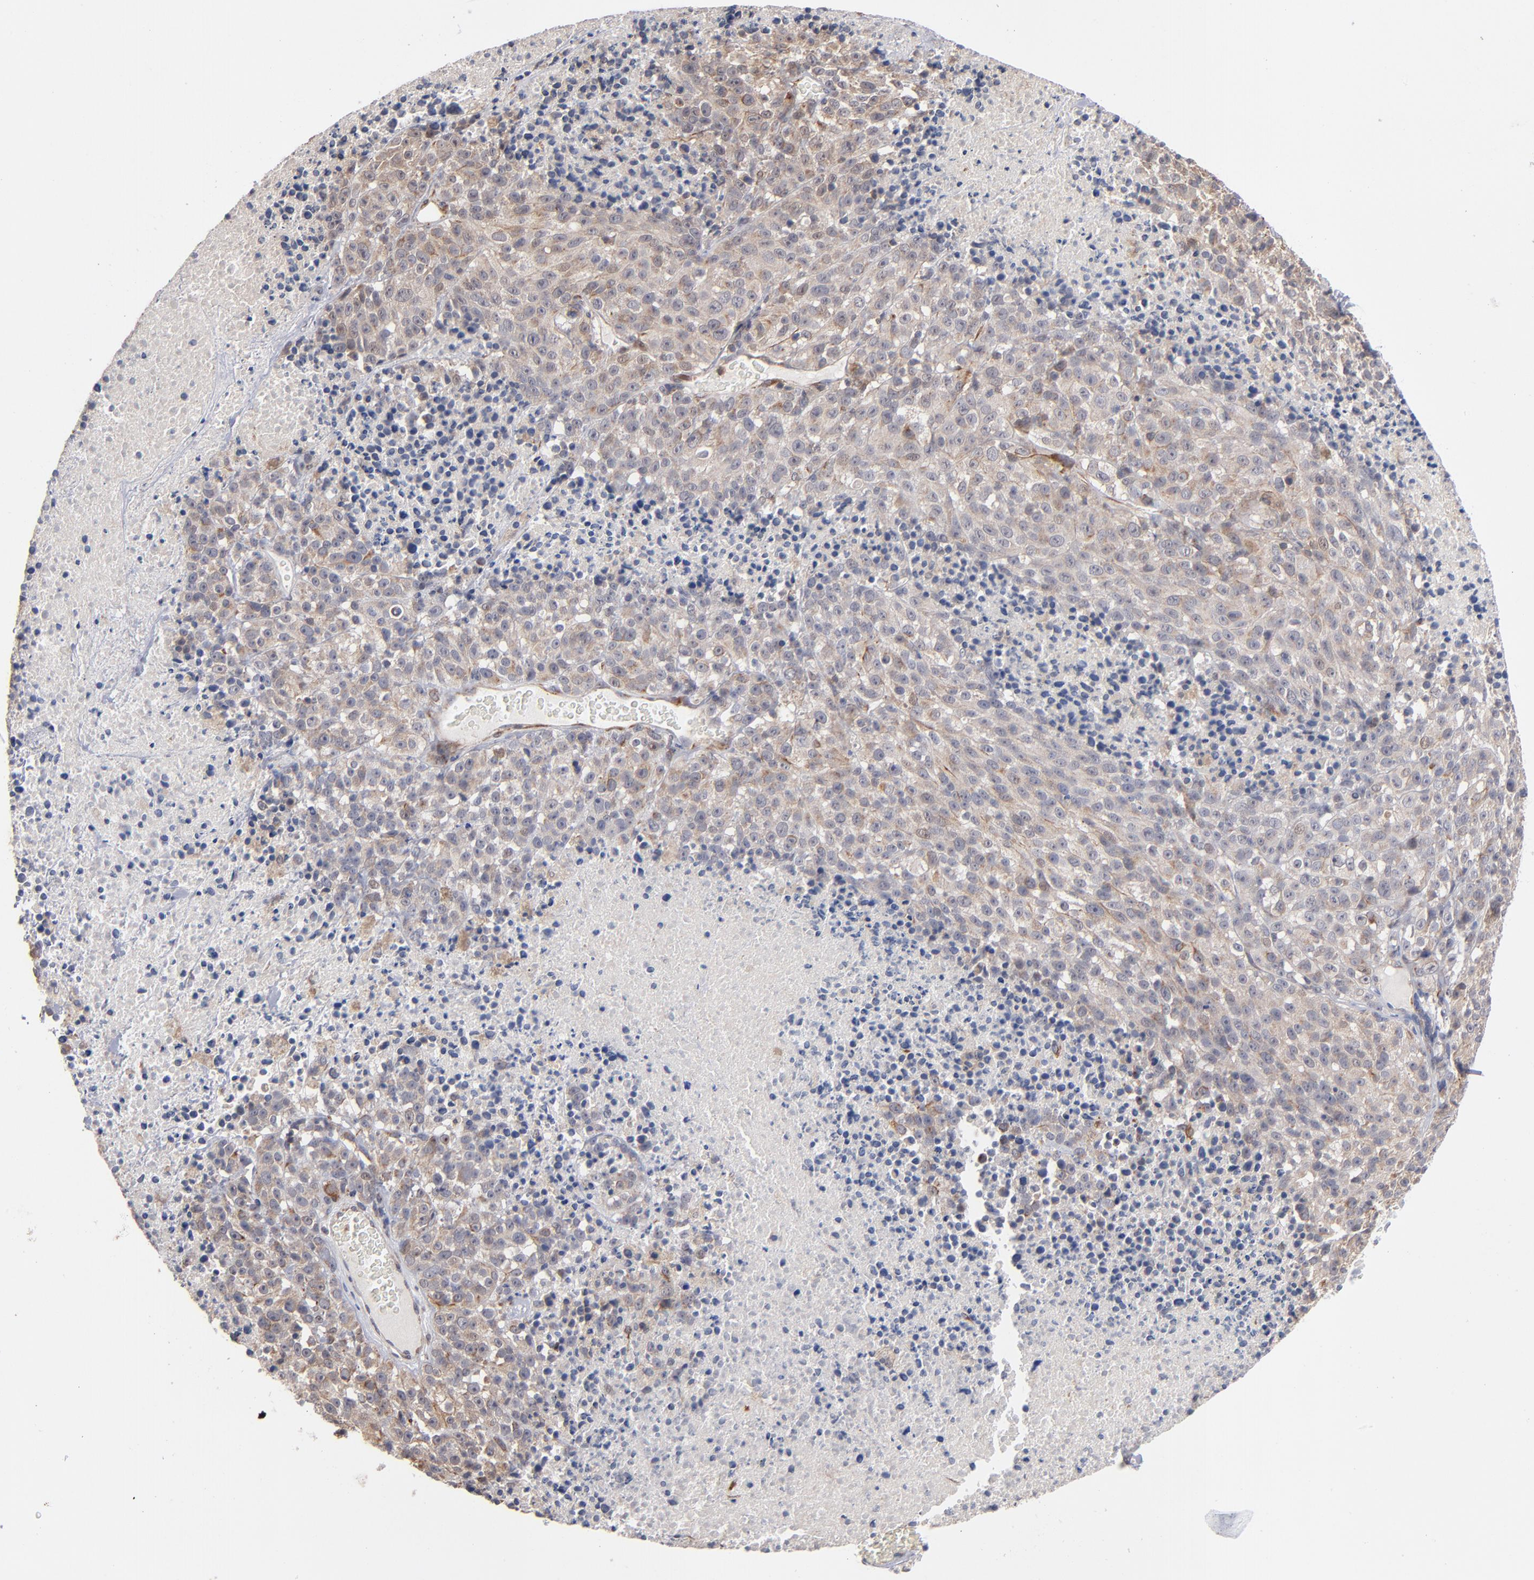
{"staining": {"intensity": "weak", "quantity": ">75%", "location": "cytoplasmic/membranous"}, "tissue": "melanoma", "cell_type": "Tumor cells", "image_type": "cancer", "snomed": [{"axis": "morphology", "description": "Malignant melanoma, Metastatic site"}, {"axis": "topography", "description": "Cerebral cortex"}], "caption": "IHC of human malignant melanoma (metastatic site) displays low levels of weak cytoplasmic/membranous staining in approximately >75% of tumor cells.", "gene": "MIPOL1", "patient": {"sex": "female", "age": 52}}